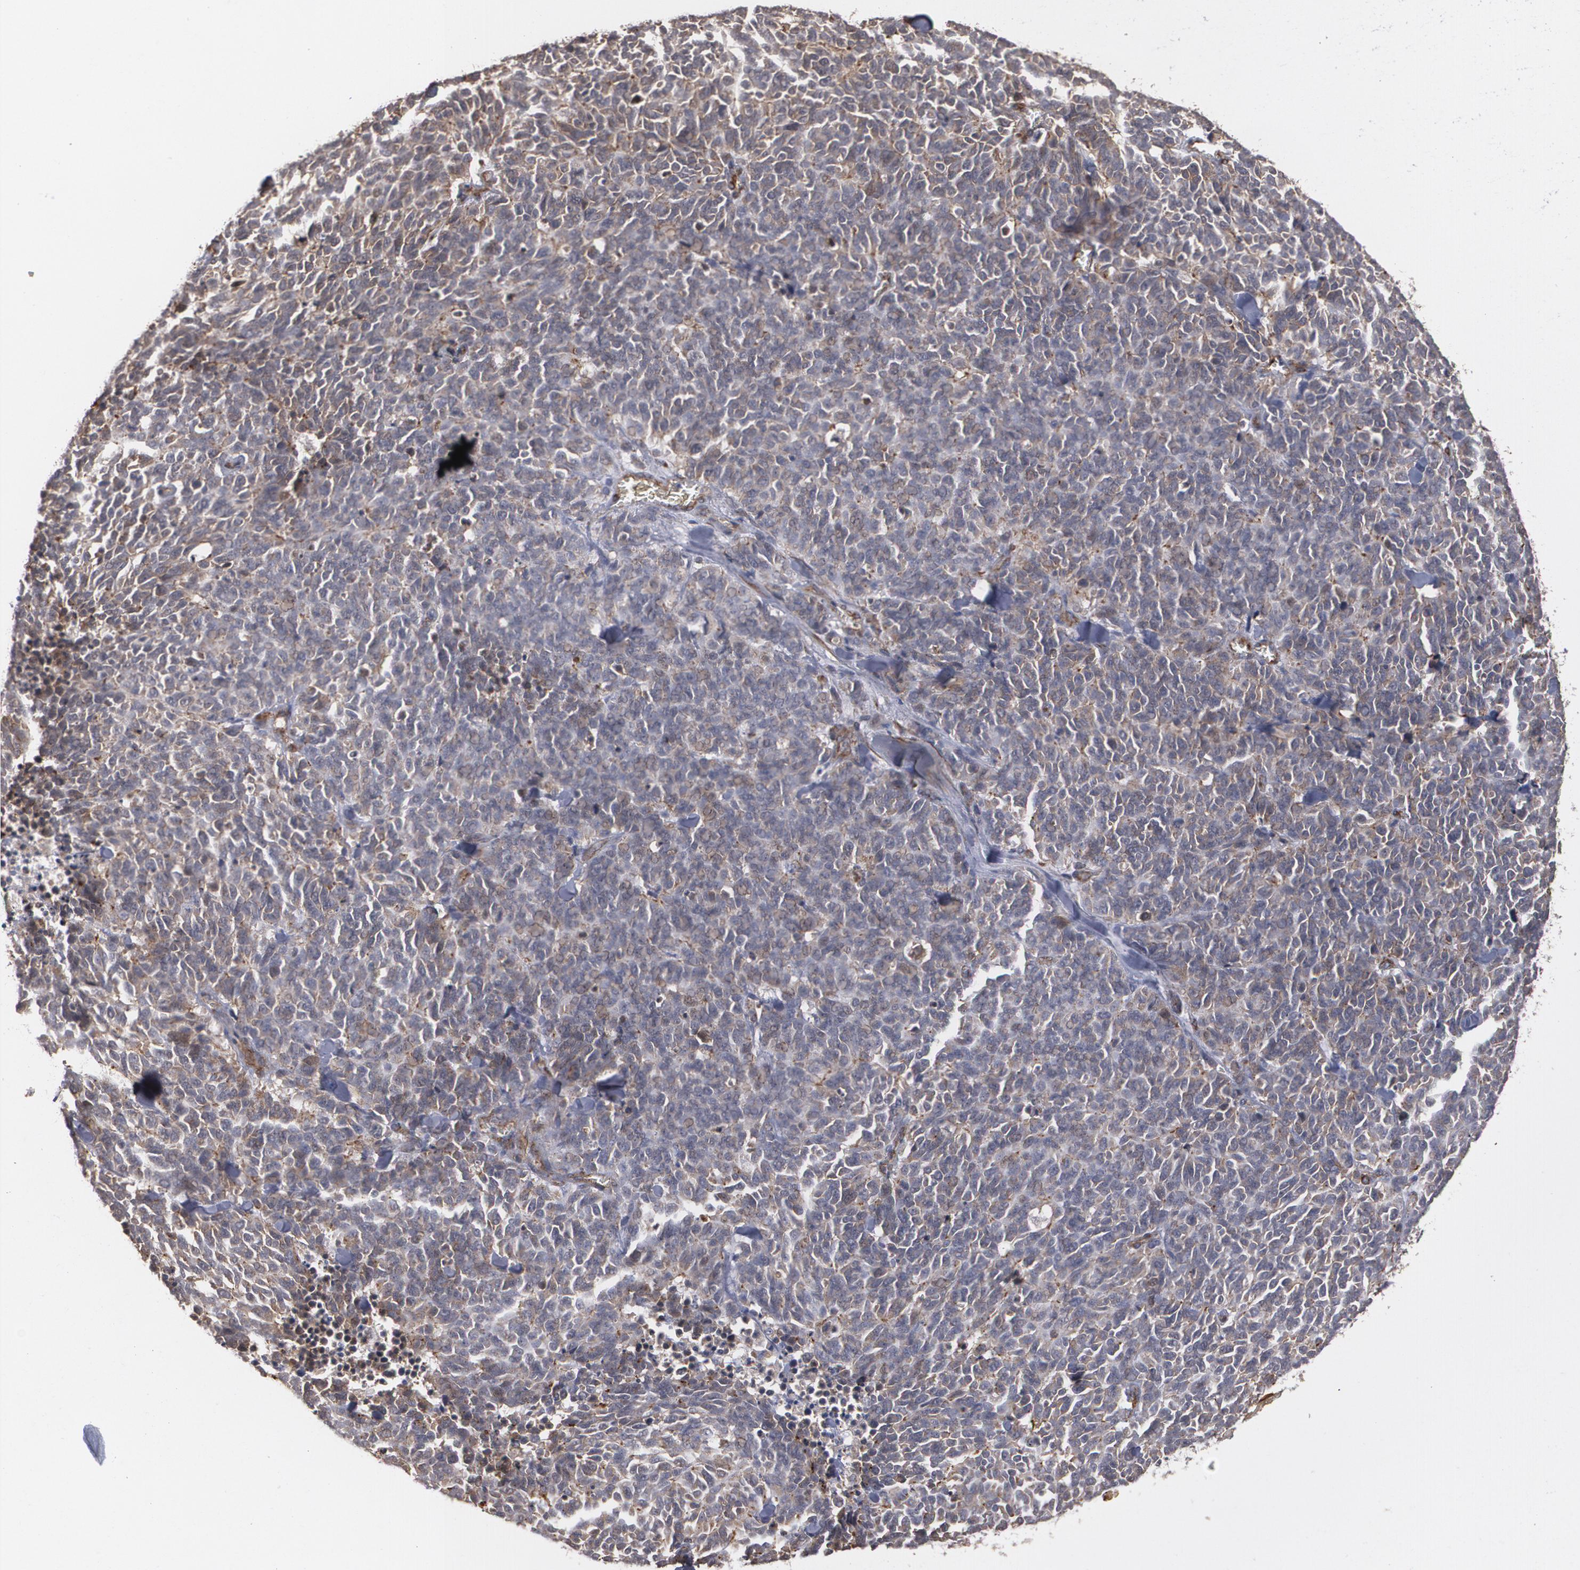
{"staining": {"intensity": "moderate", "quantity": ">75%", "location": "cytoplasmic/membranous"}, "tissue": "lung cancer", "cell_type": "Tumor cells", "image_type": "cancer", "snomed": [{"axis": "morphology", "description": "Neoplasm, malignant, NOS"}, {"axis": "topography", "description": "Lung"}], "caption": "Lung neoplasm (malignant) was stained to show a protein in brown. There is medium levels of moderate cytoplasmic/membranous positivity in about >75% of tumor cells.", "gene": "TJP1", "patient": {"sex": "female", "age": 58}}